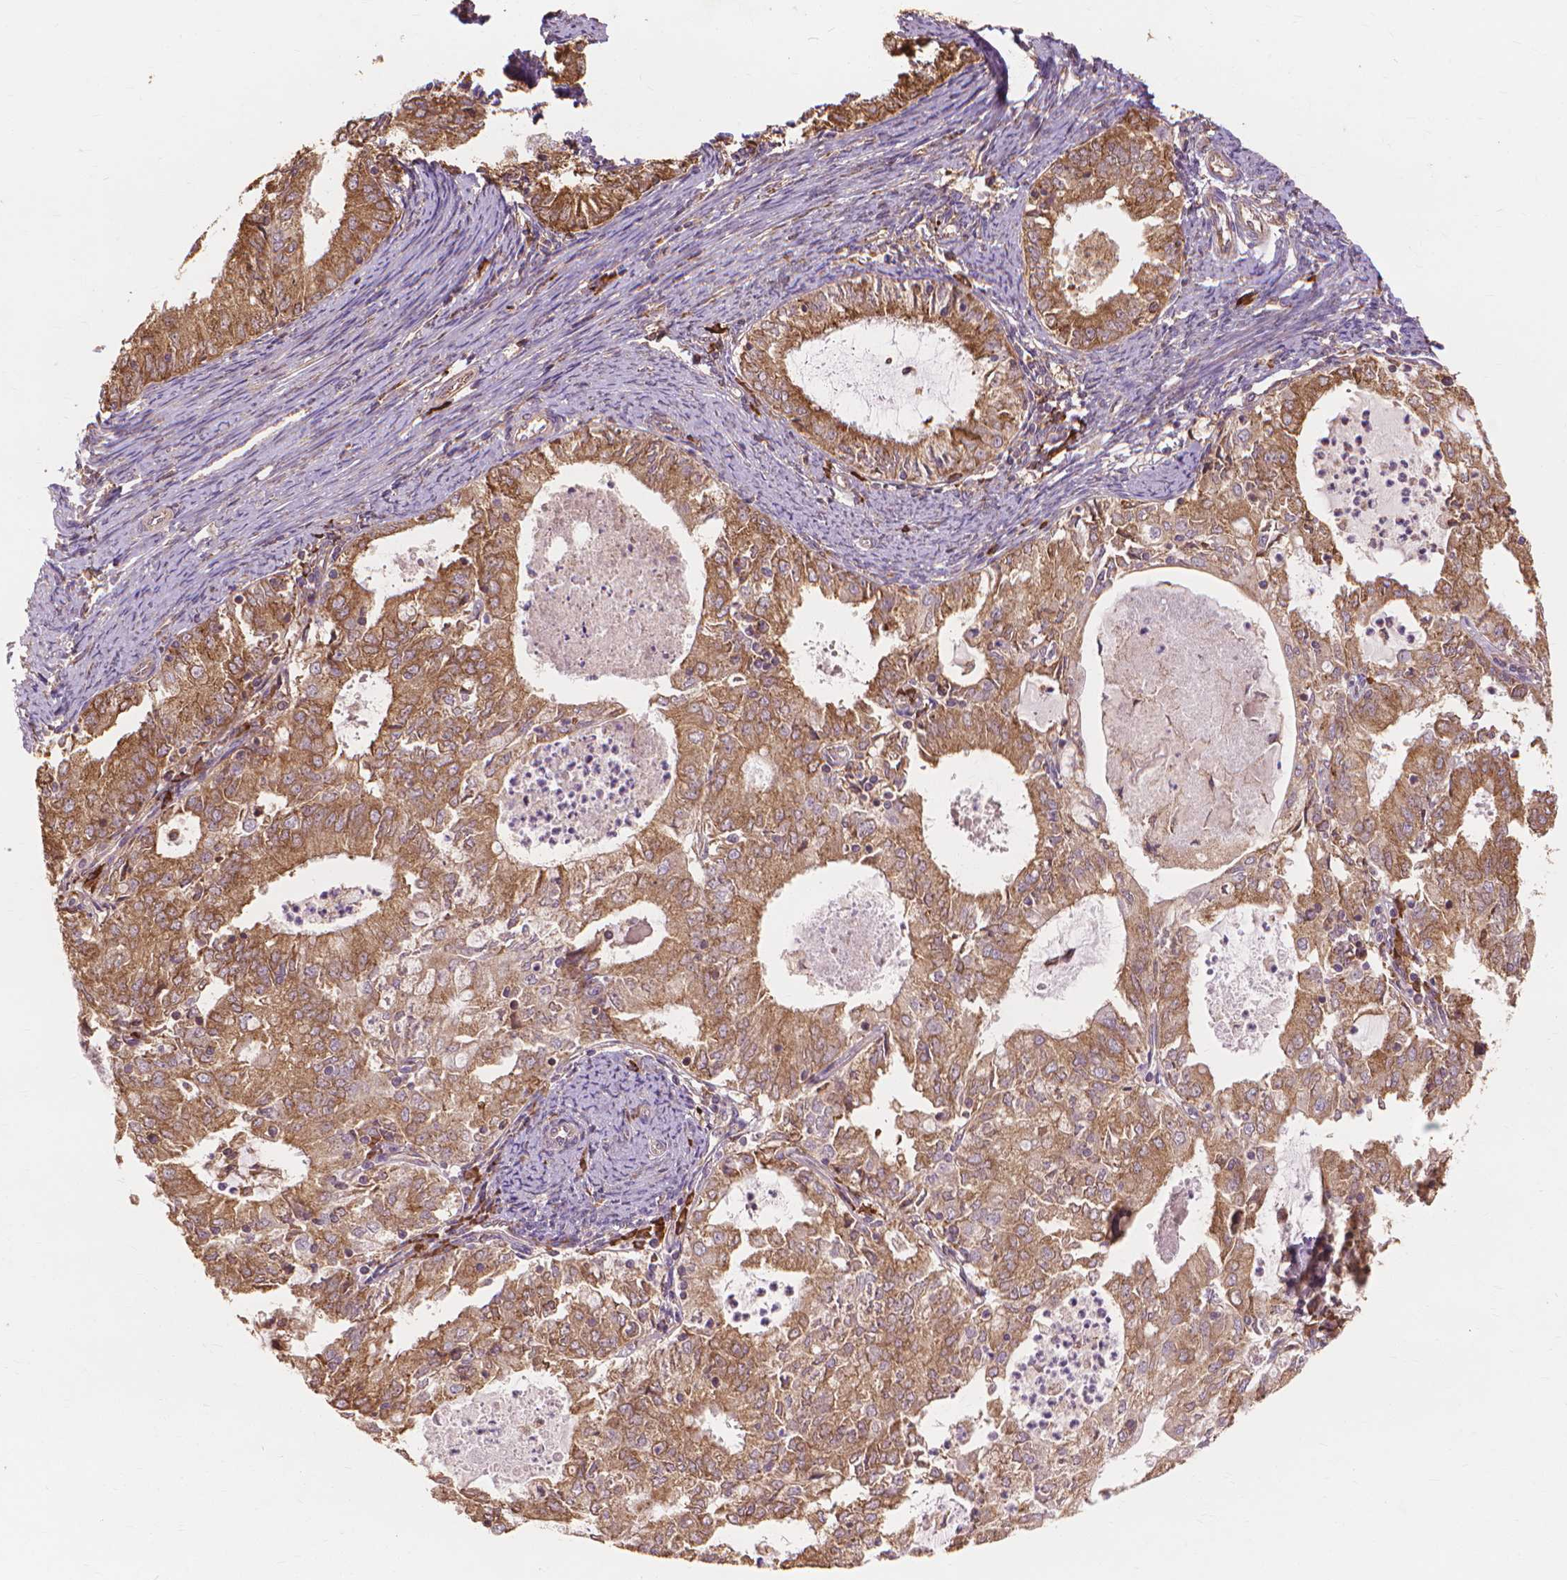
{"staining": {"intensity": "moderate", "quantity": ">75%", "location": "cytoplasmic/membranous"}, "tissue": "endometrial cancer", "cell_type": "Tumor cells", "image_type": "cancer", "snomed": [{"axis": "morphology", "description": "Adenocarcinoma, NOS"}, {"axis": "topography", "description": "Endometrium"}], "caption": "Moderate cytoplasmic/membranous protein positivity is seen in approximately >75% of tumor cells in endometrial cancer.", "gene": "TAB2", "patient": {"sex": "female", "age": 57}}